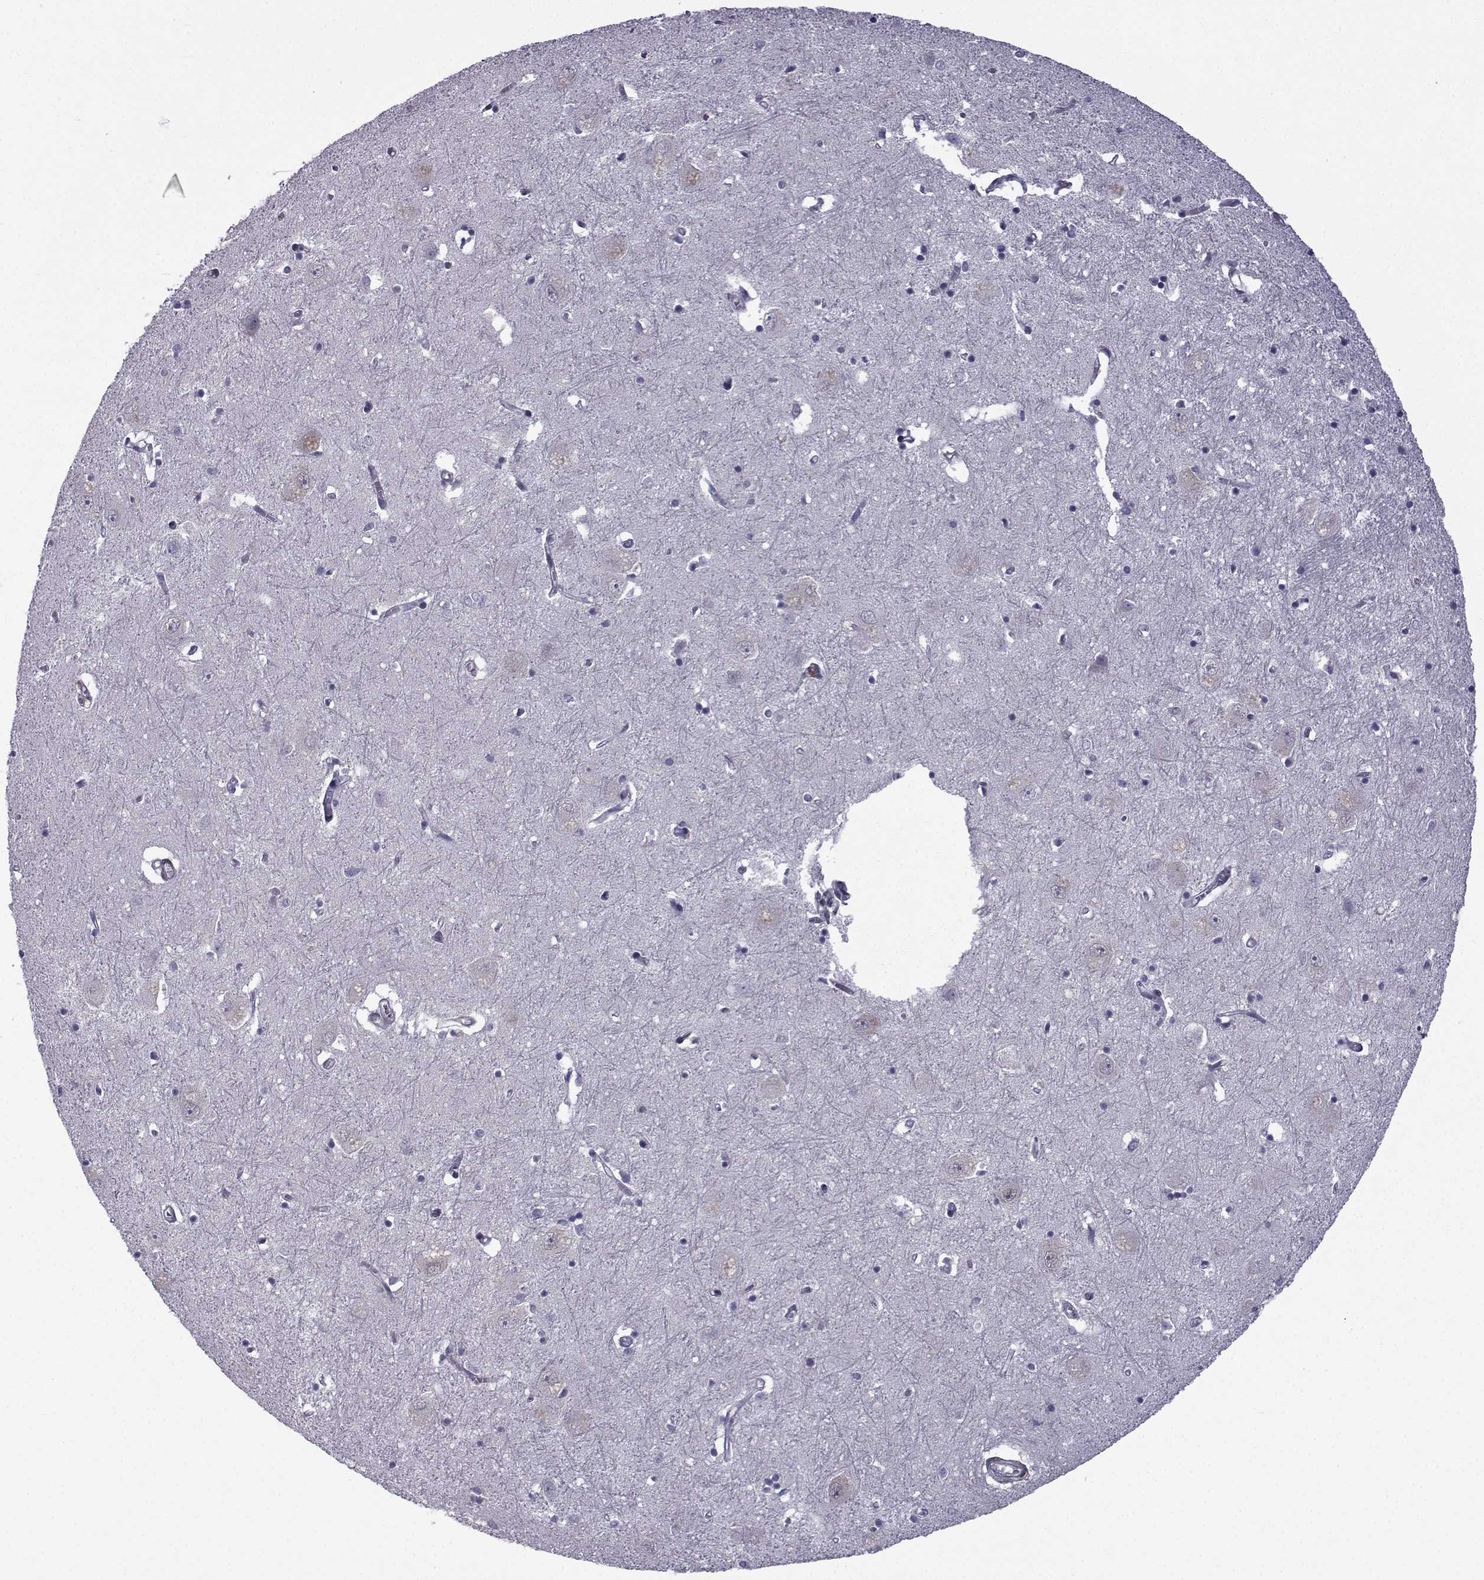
{"staining": {"intensity": "moderate", "quantity": "<25%", "location": "cytoplasmic/membranous"}, "tissue": "caudate", "cell_type": "Glial cells", "image_type": "normal", "snomed": [{"axis": "morphology", "description": "Normal tissue, NOS"}, {"axis": "topography", "description": "Lateral ventricle wall"}], "caption": "Immunohistochemistry of unremarkable caudate shows low levels of moderate cytoplasmic/membranous staining in about <25% of glial cells. The staining was performed using DAB to visualize the protein expression in brown, while the nuclei were stained in blue with hematoxylin (Magnification: 20x).", "gene": "RBM24", "patient": {"sex": "male", "age": 54}}